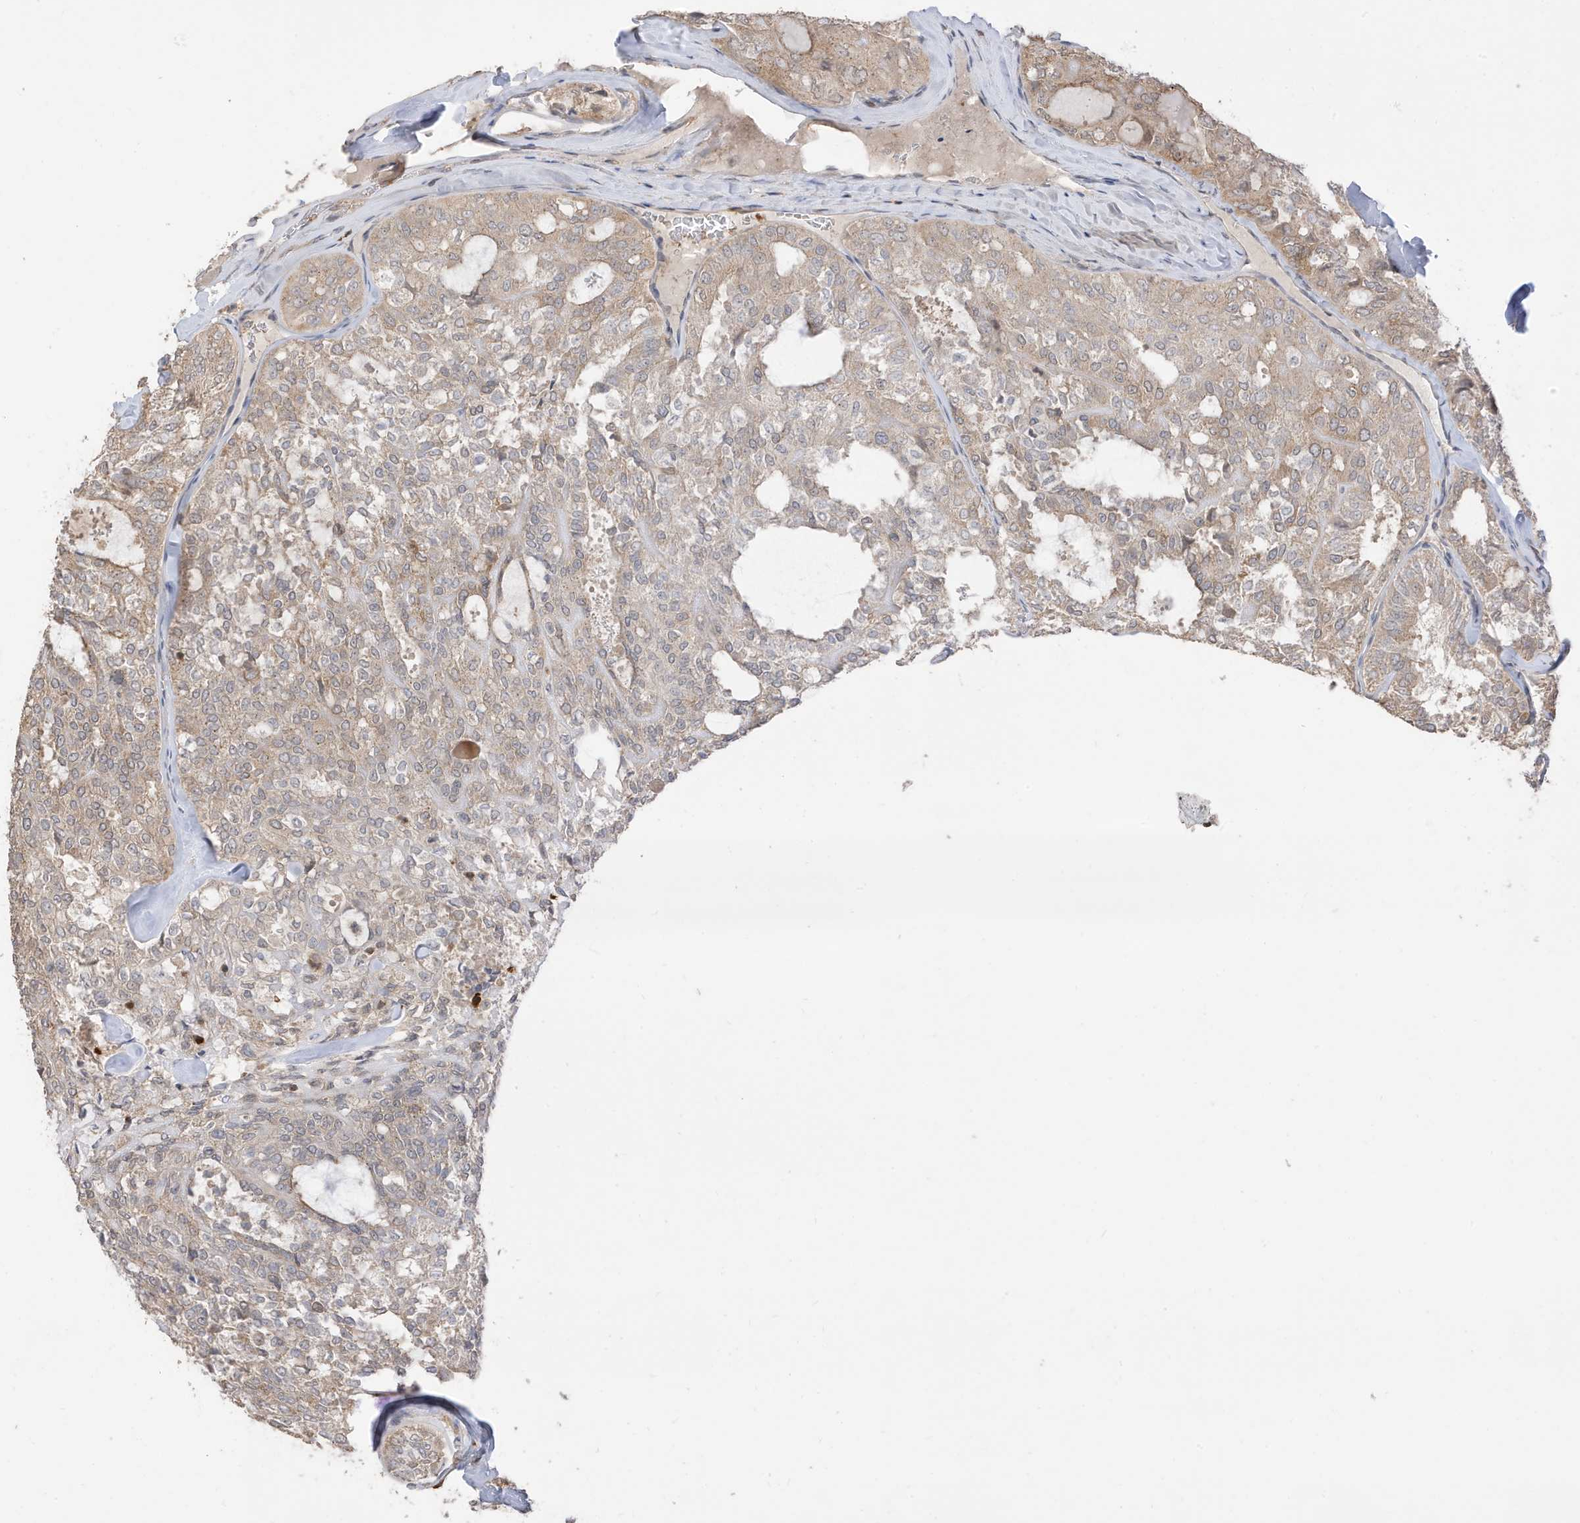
{"staining": {"intensity": "weak", "quantity": ">75%", "location": "cytoplasmic/membranous"}, "tissue": "thyroid cancer", "cell_type": "Tumor cells", "image_type": "cancer", "snomed": [{"axis": "morphology", "description": "Follicular adenoma carcinoma, NOS"}, {"axis": "topography", "description": "Thyroid gland"}], "caption": "Protein analysis of thyroid follicular adenoma carcinoma tissue displays weak cytoplasmic/membranous expression in approximately >75% of tumor cells.", "gene": "TAB3", "patient": {"sex": "male", "age": 75}}